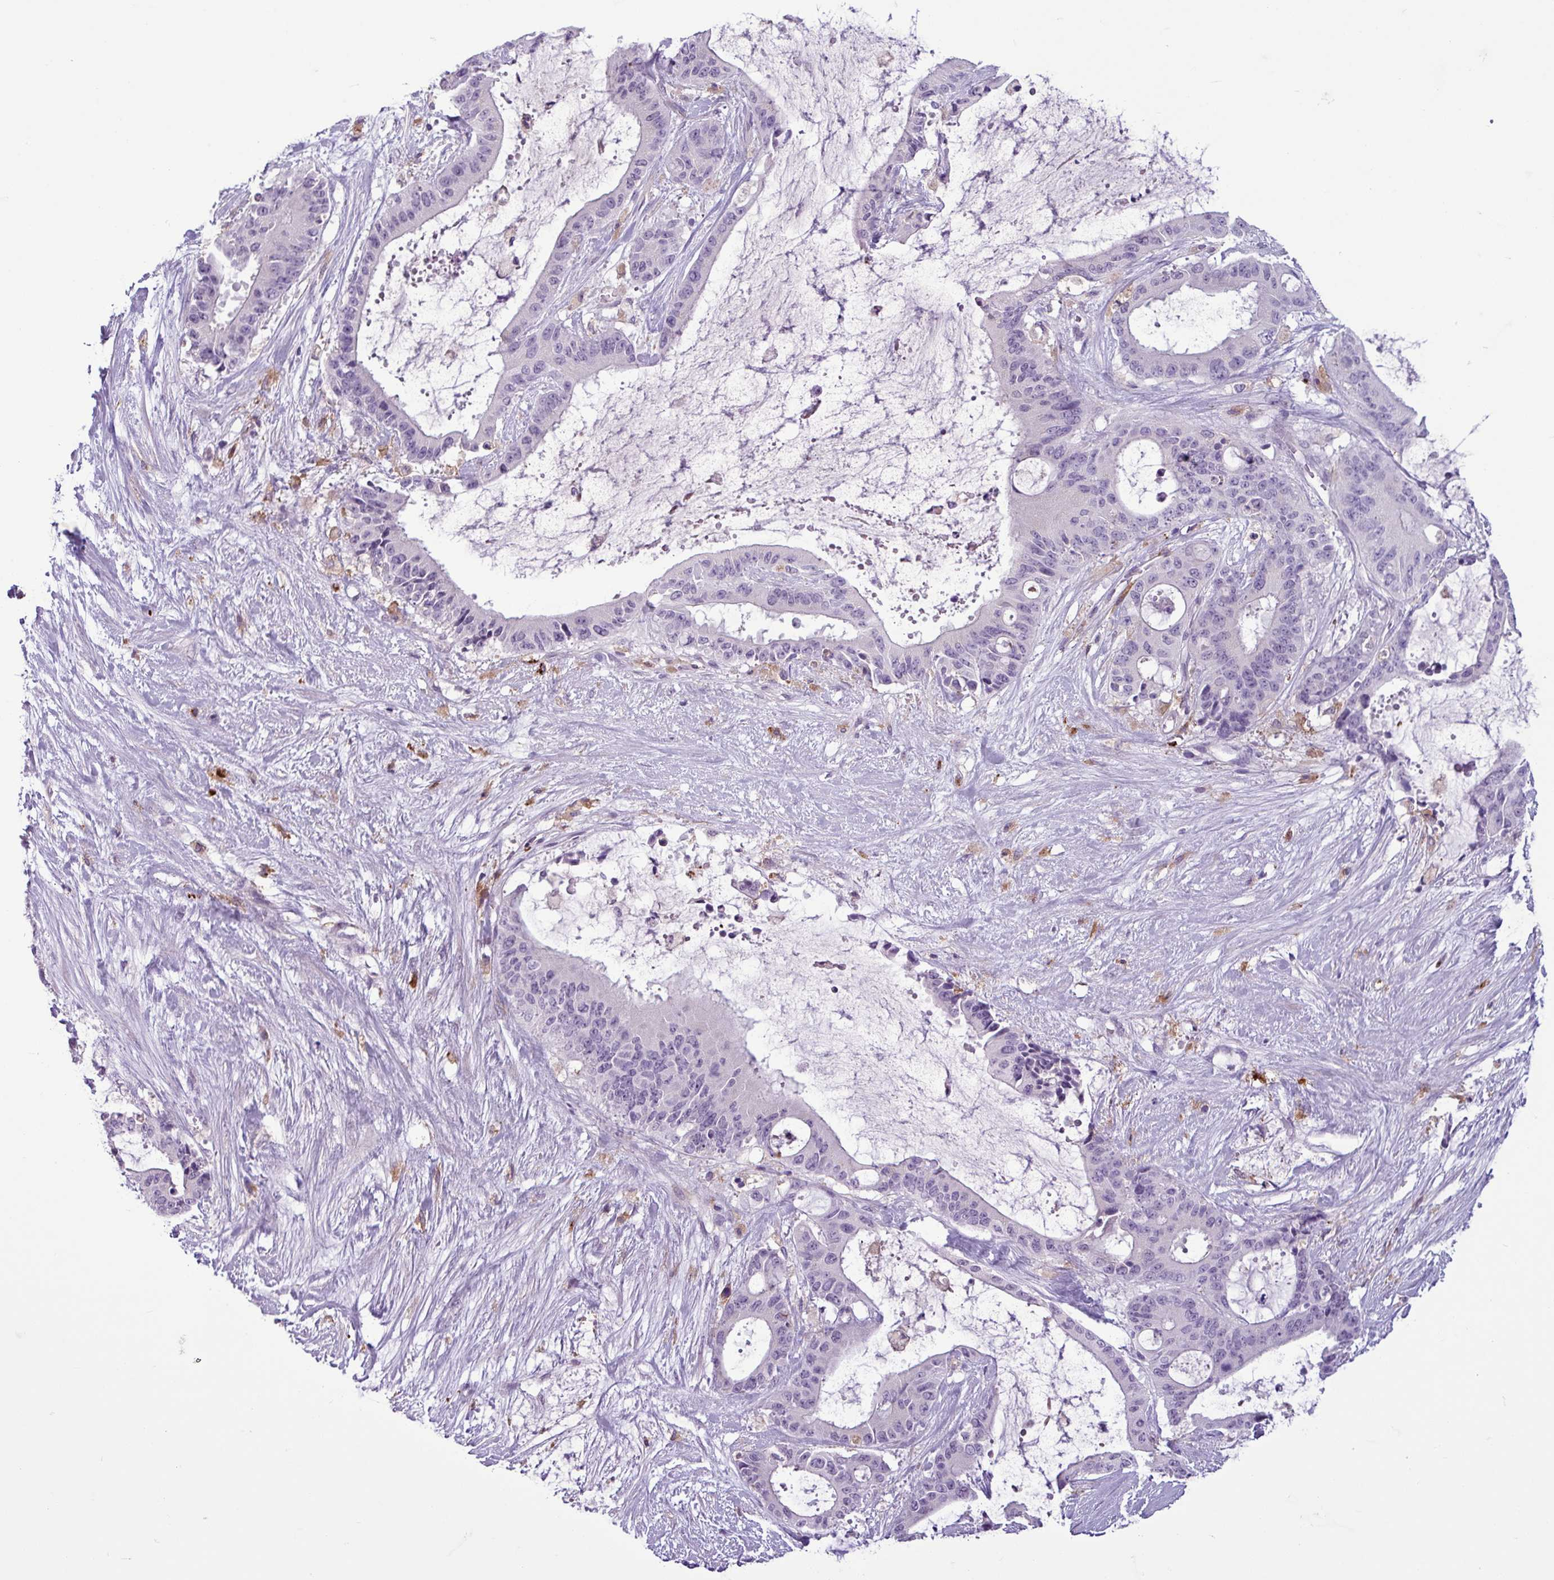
{"staining": {"intensity": "negative", "quantity": "none", "location": "none"}, "tissue": "liver cancer", "cell_type": "Tumor cells", "image_type": "cancer", "snomed": [{"axis": "morphology", "description": "Normal tissue, NOS"}, {"axis": "morphology", "description": "Cholangiocarcinoma"}, {"axis": "topography", "description": "Liver"}, {"axis": "topography", "description": "Peripheral nerve tissue"}], "caption": "Image shows no protein positivity in tumor cells of liver cancer (cholangiocarcinoma) tissue.", "gene": "C9orf24", "patient": {"sex": "female", "age": 73}}